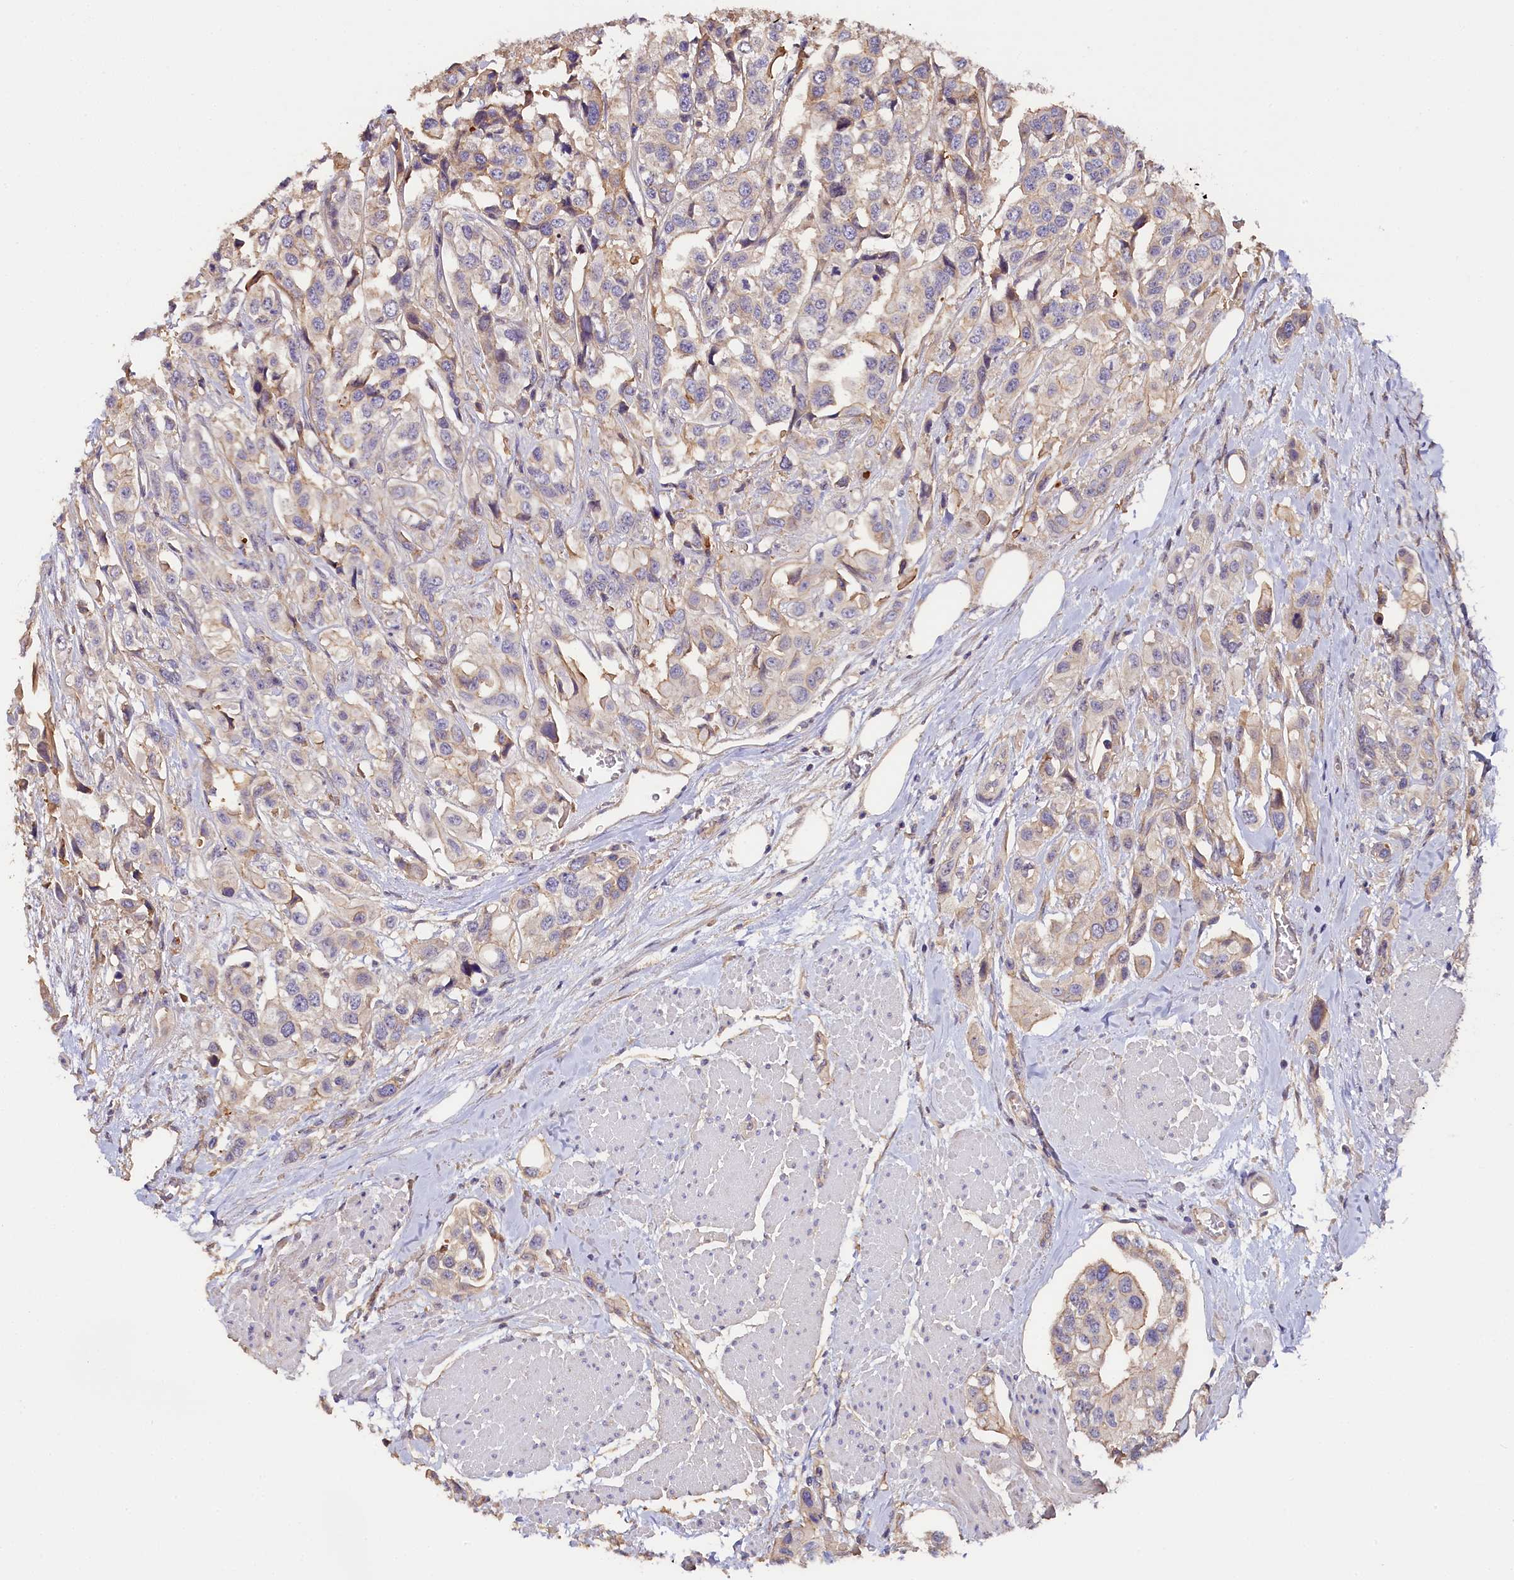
{"staining": {"intensity": "weak", "quantity": "<25%", "location": "cytoplasmic/membranous"}, "tissue": "urothelial cancer", "cell_type": "Tumor cells", "image_type": "cancer", "snomed": [{"axis": "morphology", "description": "Urothelial carcinoma, High grade"}, {"axis": "topography", "description": "Urinary bladder"}], "caption": "Micrograph shows no protein staining in tumor cells of high-grade urothelial carcinoma tissue.", "gene": "KATNB1", "patient": {"sex": "male", "age": 67}}